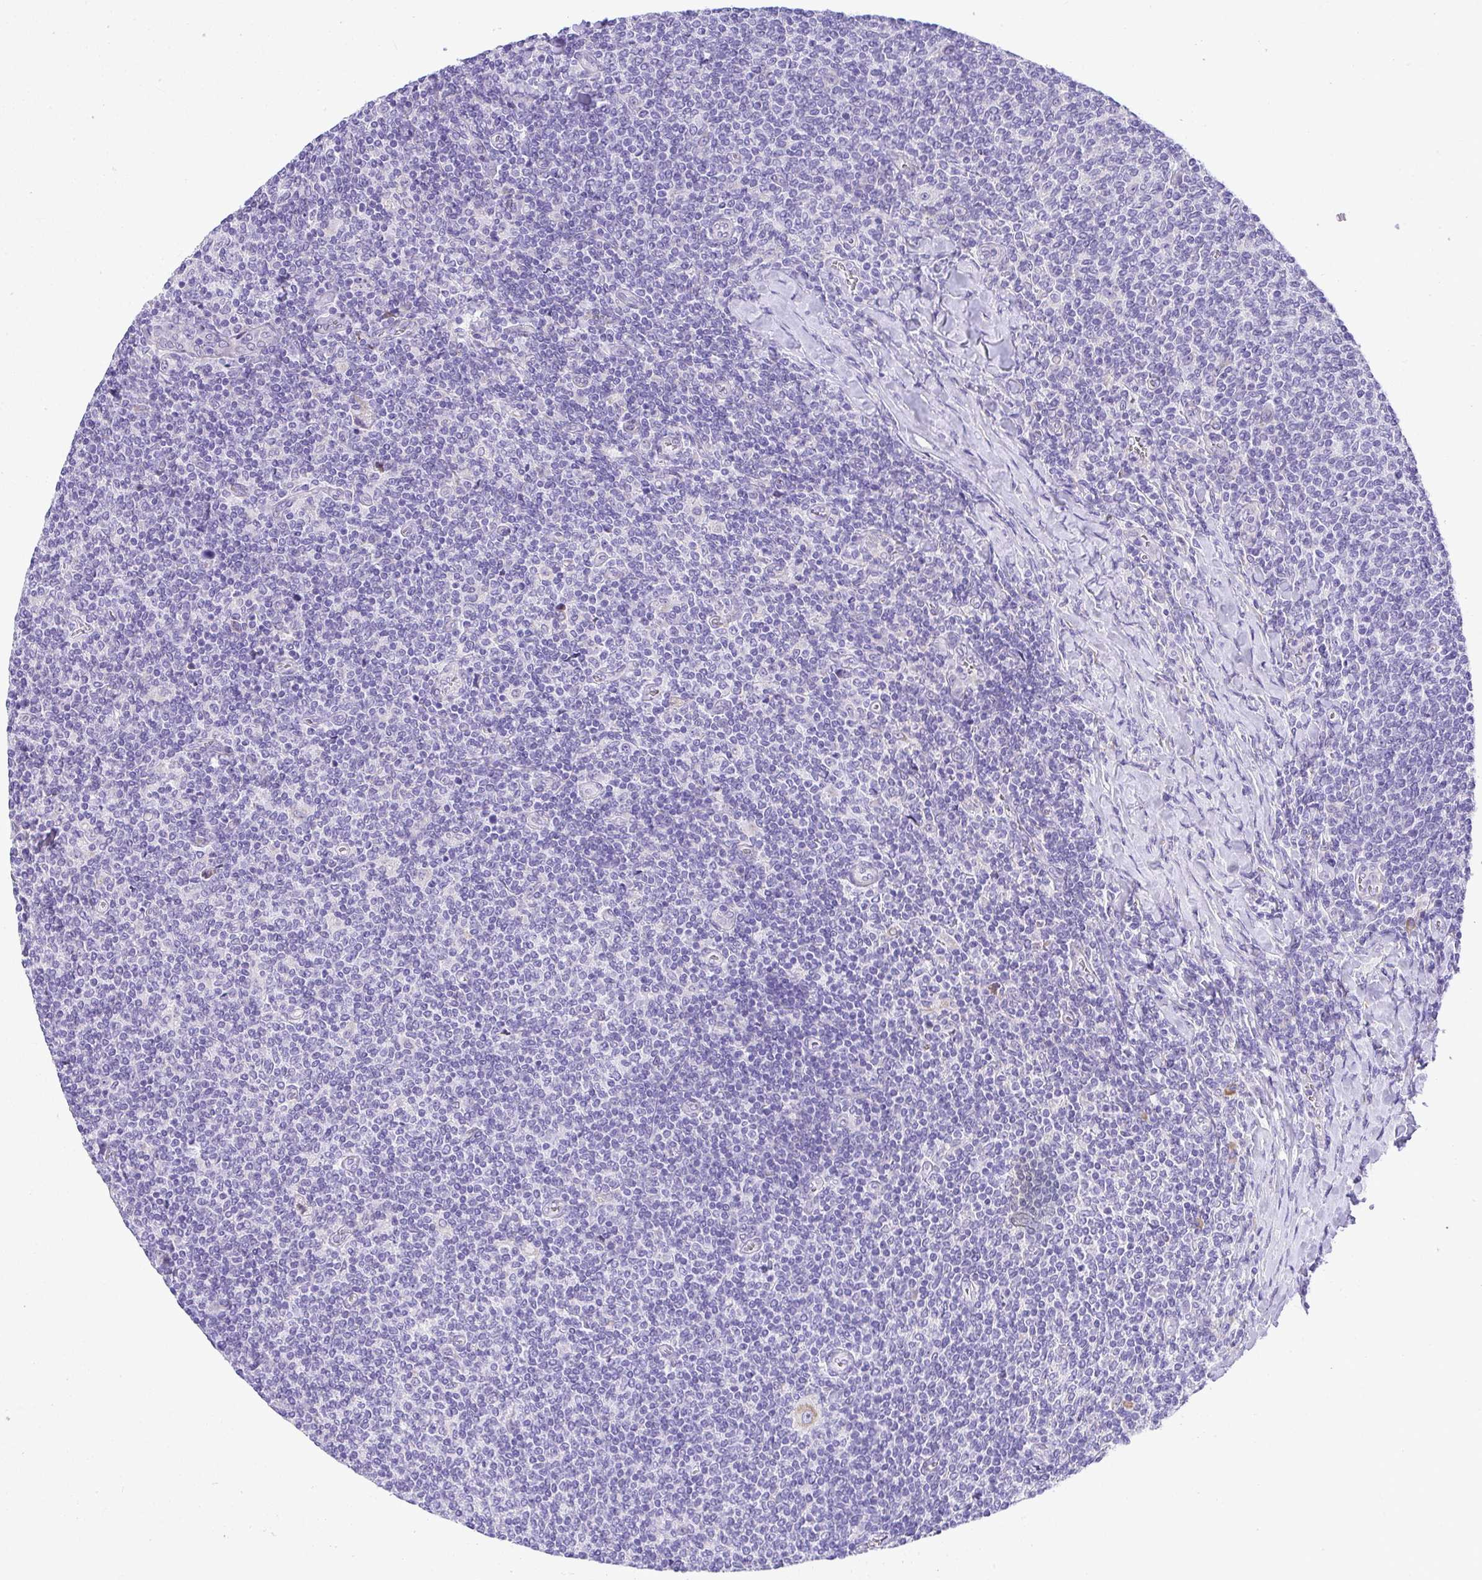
{"staining": {"intensity": "negative", "quantity": "none", "location": "none"}, "tissue": "lymphoma", "cell_type": "Tumor cells", "image_type": "cancer", "snomed": [{"axis": "morphology", "description": "Malignant lymphoma, non-Hodgkin's type, Low grade"}, {"axis": "topography", "description": "Lymph node"}], "caption": "Tumor cells show no significant protein staining in malignant lymphoma, non-Hodgkin's type (low-grade).", "gene": "ADRA2C", "patient": {"sex": "male", "age": 52}}